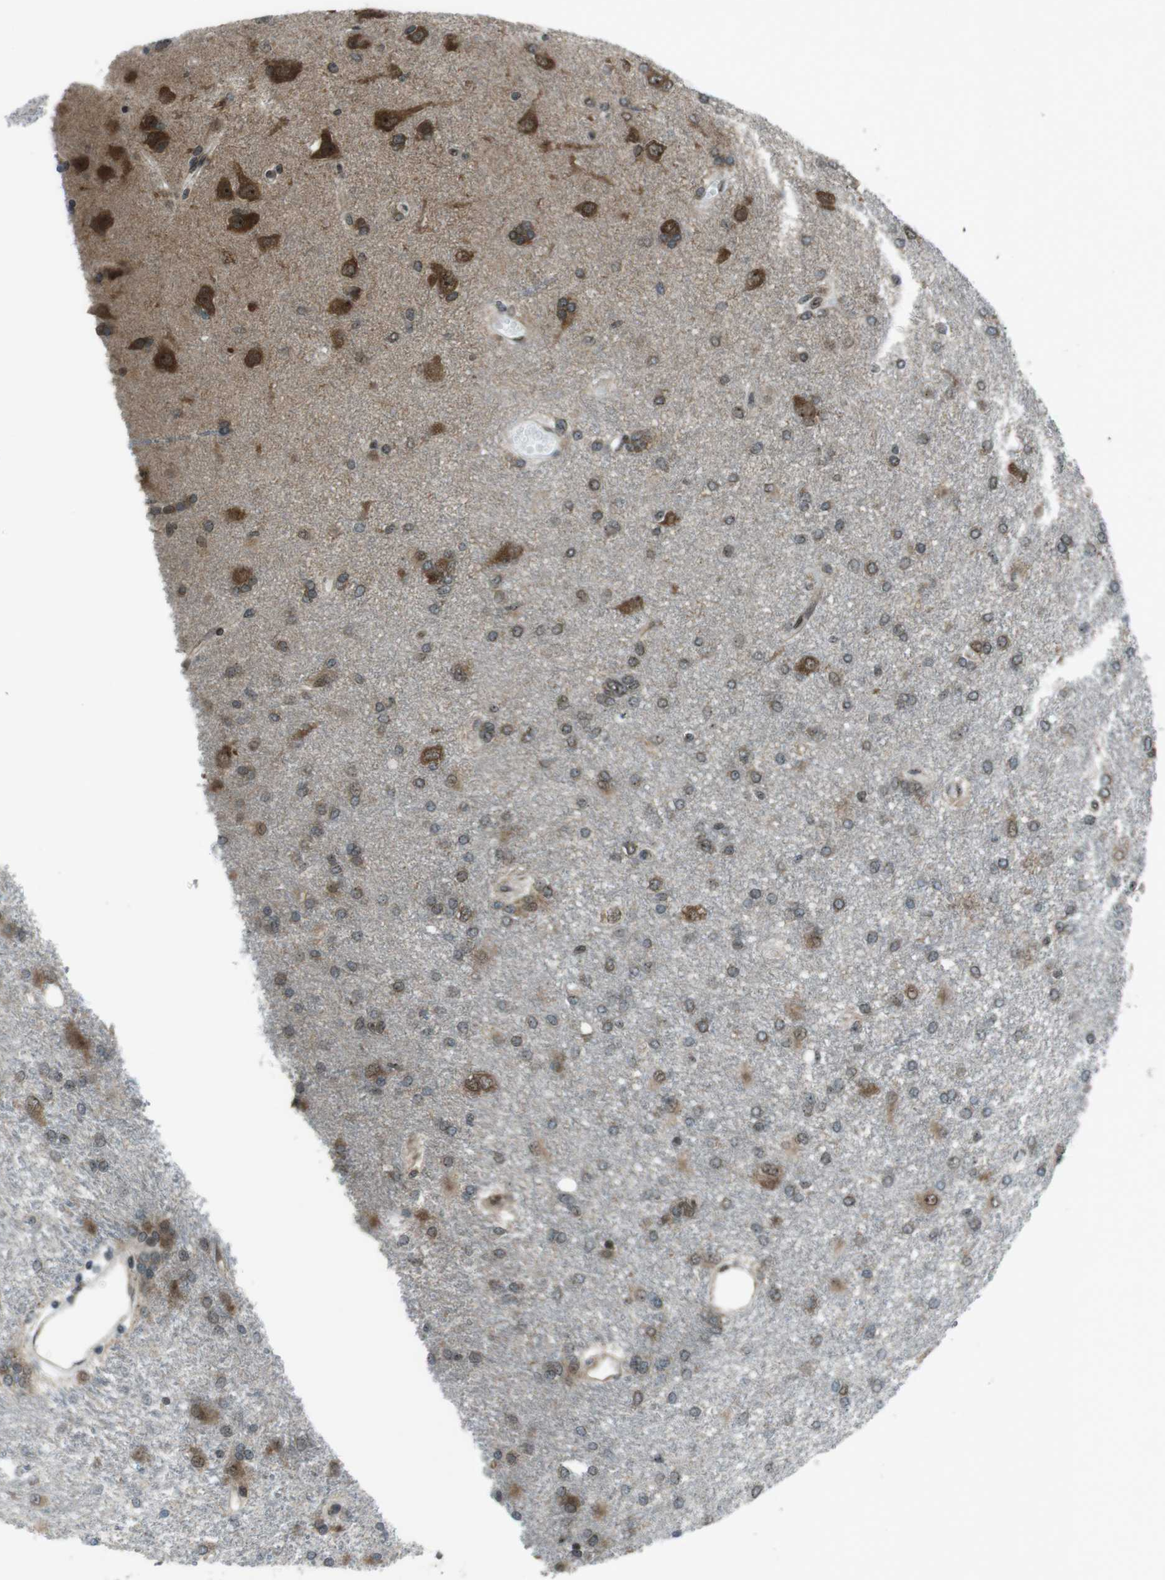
{"staining": {"intensity": "weak", "quantity": "25%-75%", "location": "cytoplasmic/membranous,nuclear"}, "tissue": "glioma", "cell_type": "Tumor cells", "image_type": "cancer", "snomed": [{"axis": "morphology", "description": "Glioma, malignant, High grade"}, {"axis": "topography", "description": "Brain"}], "caption": "Protein analysis of glioma tissue displays weak cytoplasmic/membranous and nuclear positivity in about 25%-75% of tumor cells. (Stains: DAB in brown, nuclei in blue, Microscopy: brightfield microscopy at high magnification).", "gene": "CSNK1D", "patient": {"sex": "female", "age": 59}}